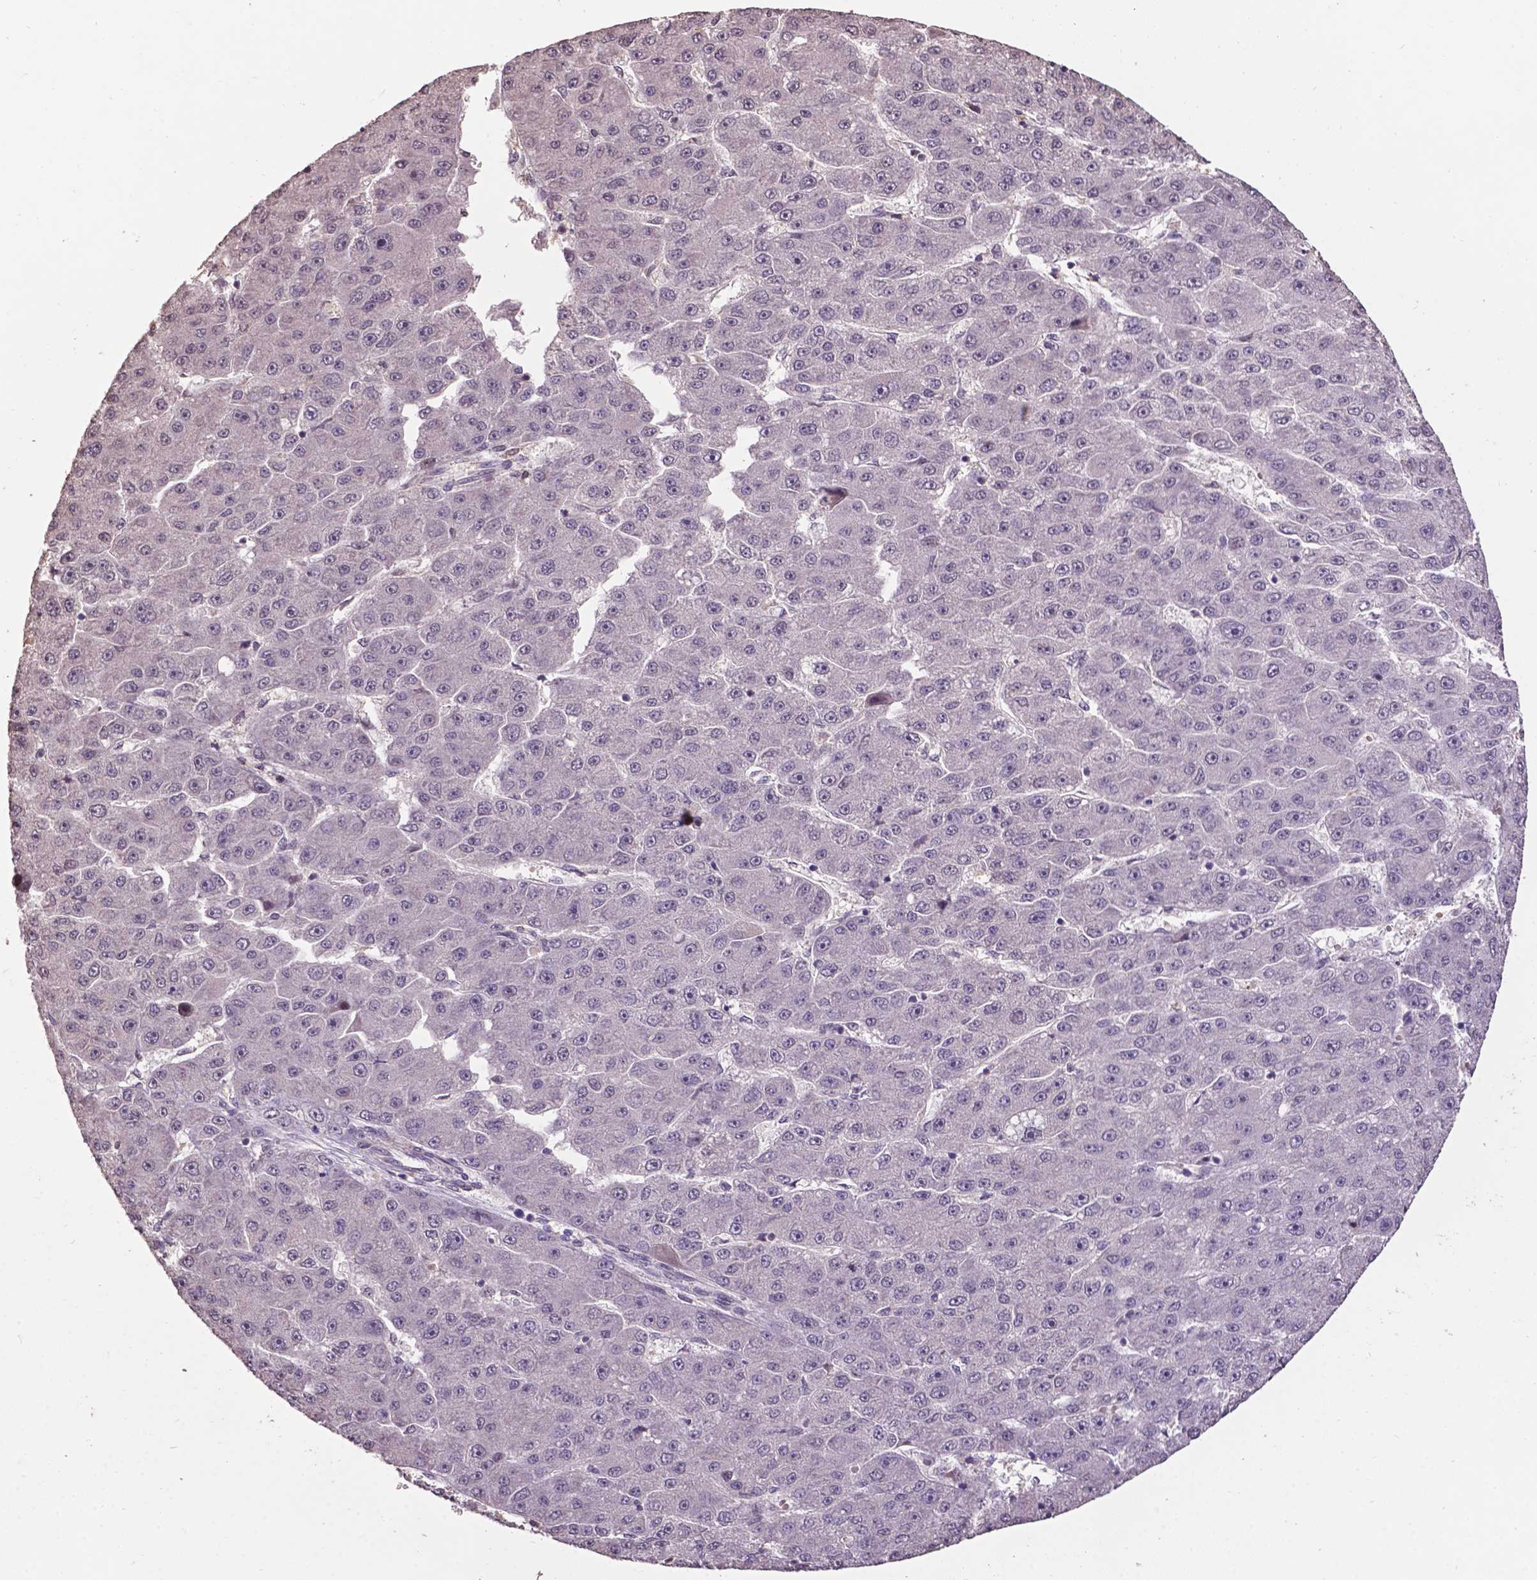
{"staining": {"intensity": "weak", "quantity": "<25%", "location": "nuclear"}, "tissue": "liver cancer", "cell_type": "Tumor cells", "image_type": "cancer", "snomed": [{"axis": "morphology", "description": "Carcinoma, Hepatocellular, NOS"}, {"axis": "topography", "description": "Liver"}], "caption": "Immunohistochemistry (IHC) image of neoplastic tissue: liver hepatocellular carcinoma stained with DAB (3,3'-diaminobenzidine) displays no significant protein staining in tumor cells. (Immunohistochemistry, brightfield microscopy, high magnification).", "gene": "GLRA2", "patient": {"sex": "male", "age": 67}}